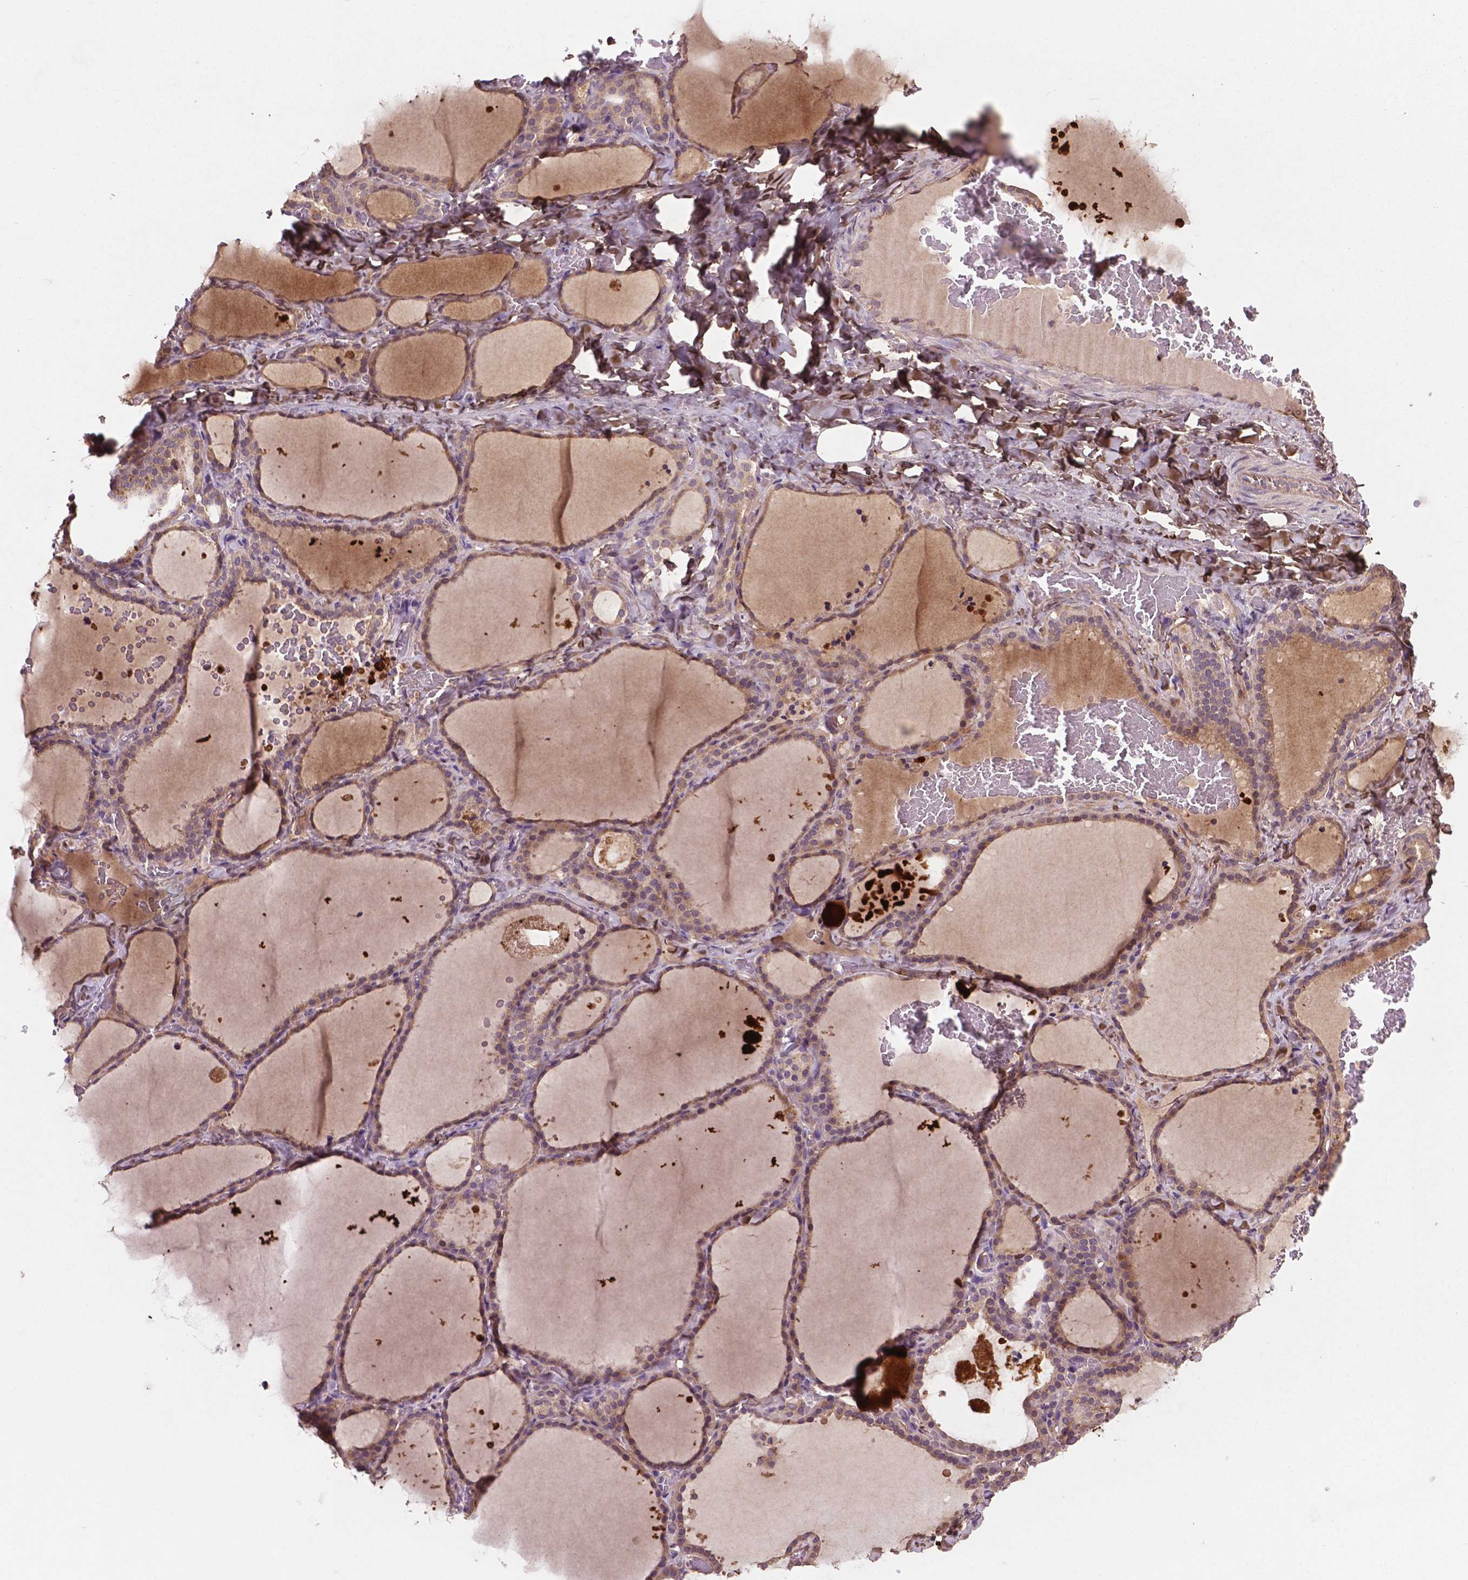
{"staining": {"intensity": "weak", "quantity": ">75%", "location": "cytoplasmic/membranous"}, "tissue": "thyroid gland", "cell_type": "Glandular cells", "image_type": "normal", "snomed": [{"axis": "morphology", "description": "Normal tissue, NOS"}, {"axis": "topography", "description": "Thyroid gland"}], "caption": "This is a photomicrograph of immunohistochemistry staining of benign thyroid gland, which shows weak expression in the cytoplasmic/membranous of glandular cells.", "gene": "GJA9", "patient": {"sex": "female", "age": 22}}